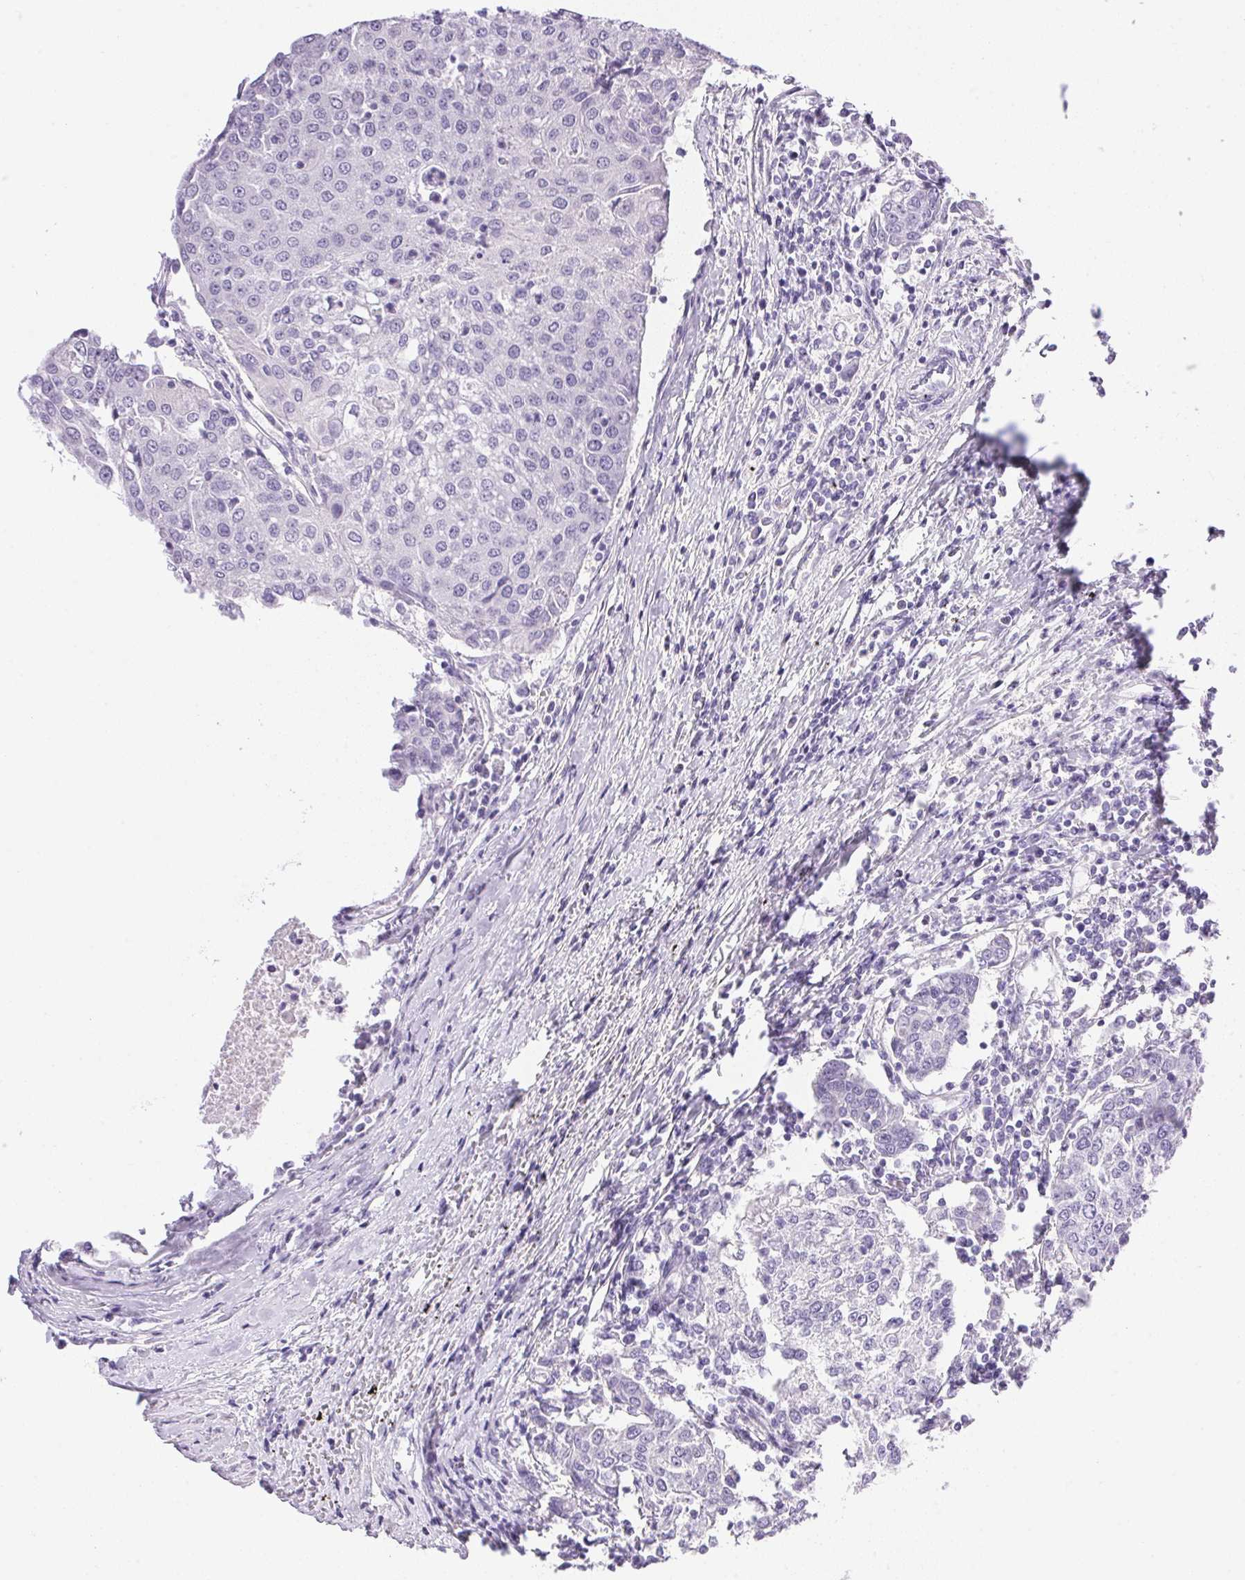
{"staining": {"intensity": "negative", "quantity": "none", "location": "none"}, "tissue": "urothelial cancer", "cell_type": "Tumor cells", "image_type": "cancer", "snomed": [{"axis": "morphology", "description": "Urothelial carcinoma, High grade"}, {"axis": "topography", "description": "Urinary bladder"}], "caption": "Tumor cells are negative for brown protein staining in high-grade urothelial carcinoma.", "gene": "ATP6V0A4", "patient": {"sex": "female", "age": 85}}